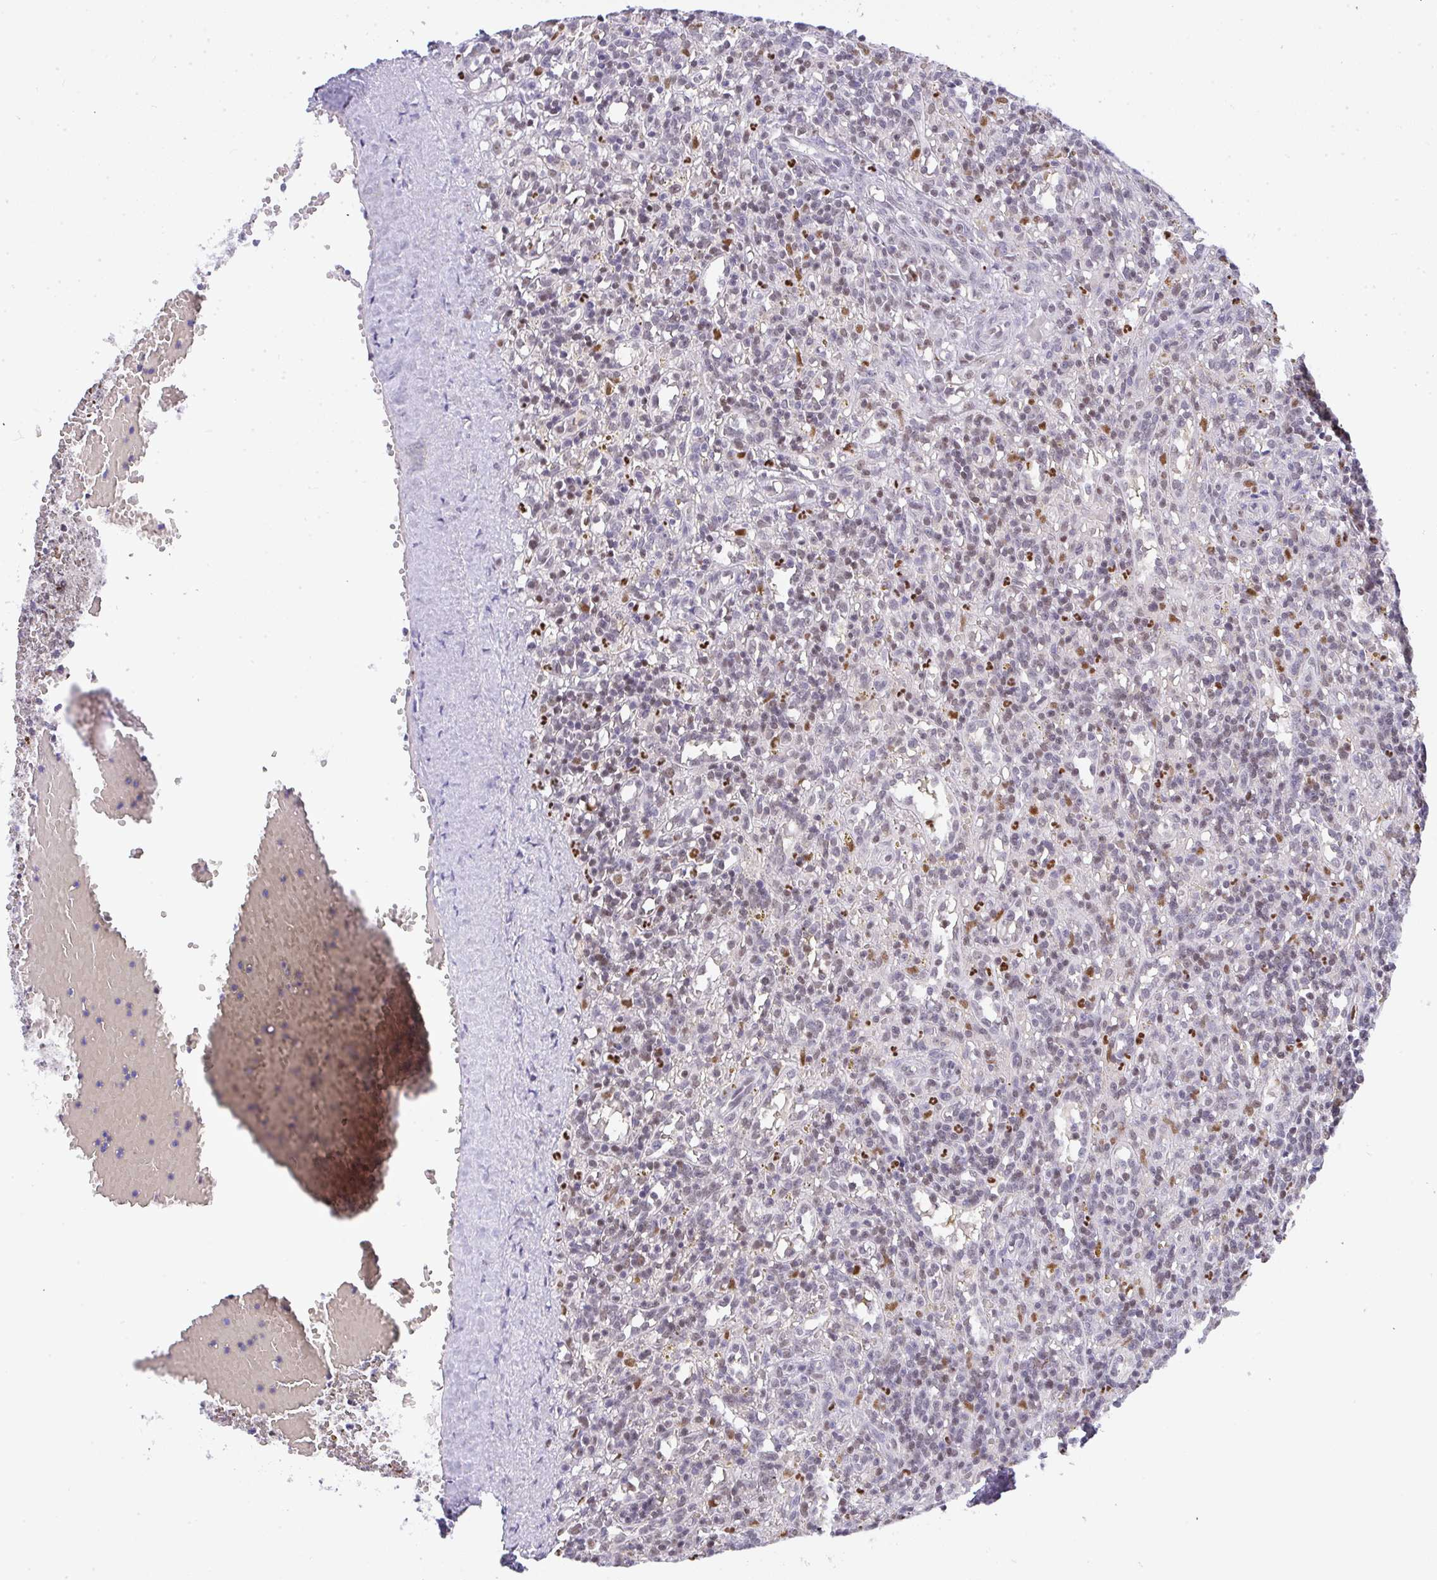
{"staining": {"intensity": "negative", "quantity": "none", "location": "none"}, "tissue": "lymphoma", "cell_type": "Tumor cells", "image_type": "cancer", "snomed": [{"axis": "morphology", "description": "Malignant lymphoma, non-Hodgkin's type, Low grade"}, {"axis": "topography", "description": "Spleen"}], "caption": "Immunohistochemistry photomicrograph of malignant lymphoma, non-Hodgkin's type (low-grade) stained for a protein (brown), which reveals no positivity in tumor cells.", "gene": "BBX", "patient": {"sex": "male", "age": 67}}